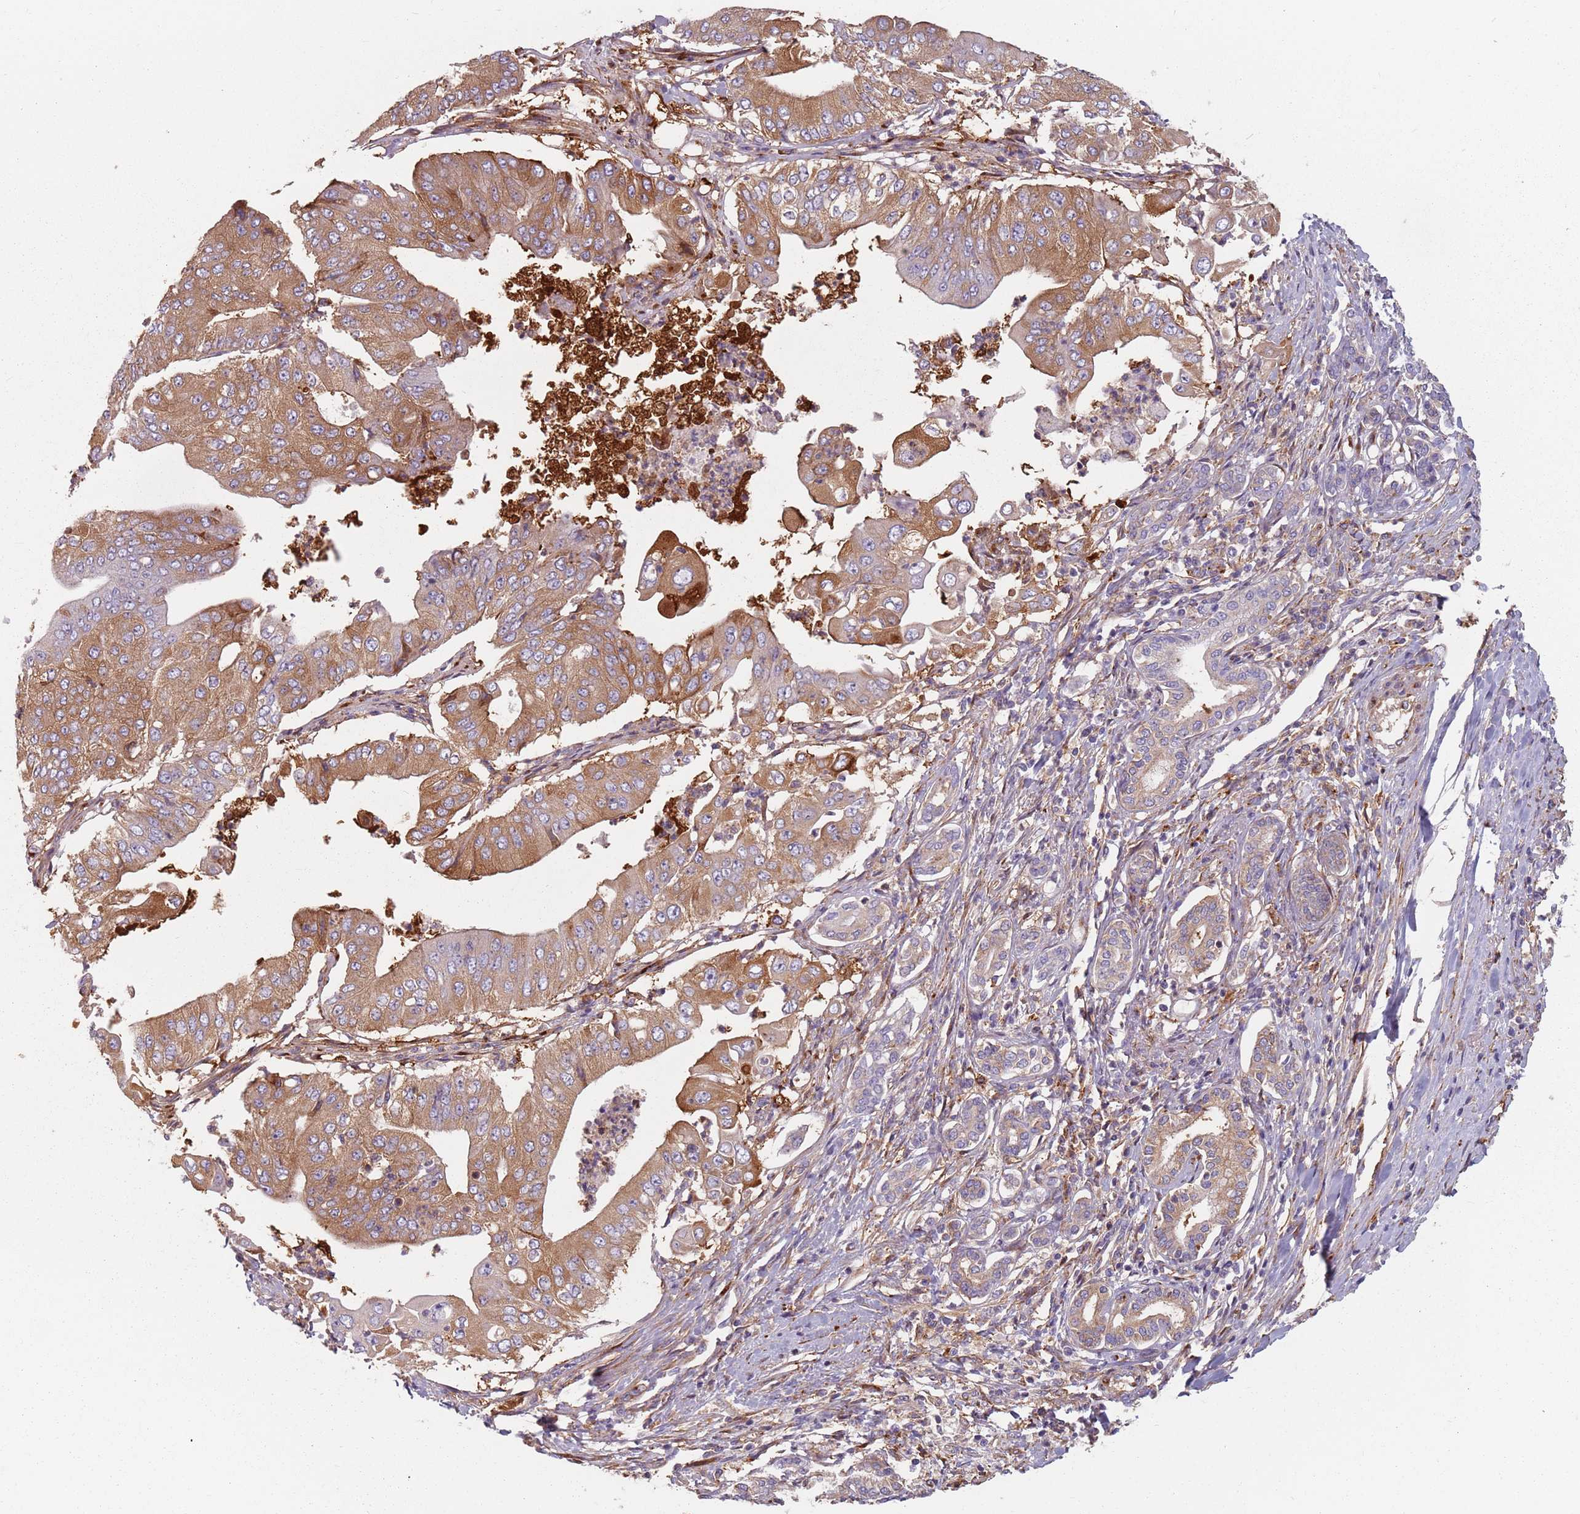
{"staining": {"intensity": "moderate", "quantity": ">75%", "location": "cytoplasmic/membranous"}, "tissue": "pancreatic cancer", "cell_type": "Tumor cells", "image_type": "cancer", "snomed": [{"axis": "morphology", "description": "Adenocarcinoma, NOS"}, {"axis": "topography", "description": "Pancreas"}], "caption": "Protein expression analysis of adenocarcinoma (pancreatic) exhibits moderate cytoplasmic/membranous staining in approximately >75% of tumor cells.", "gene": "TPD52L2", "patient": {"sex": "female", "age": 77}}